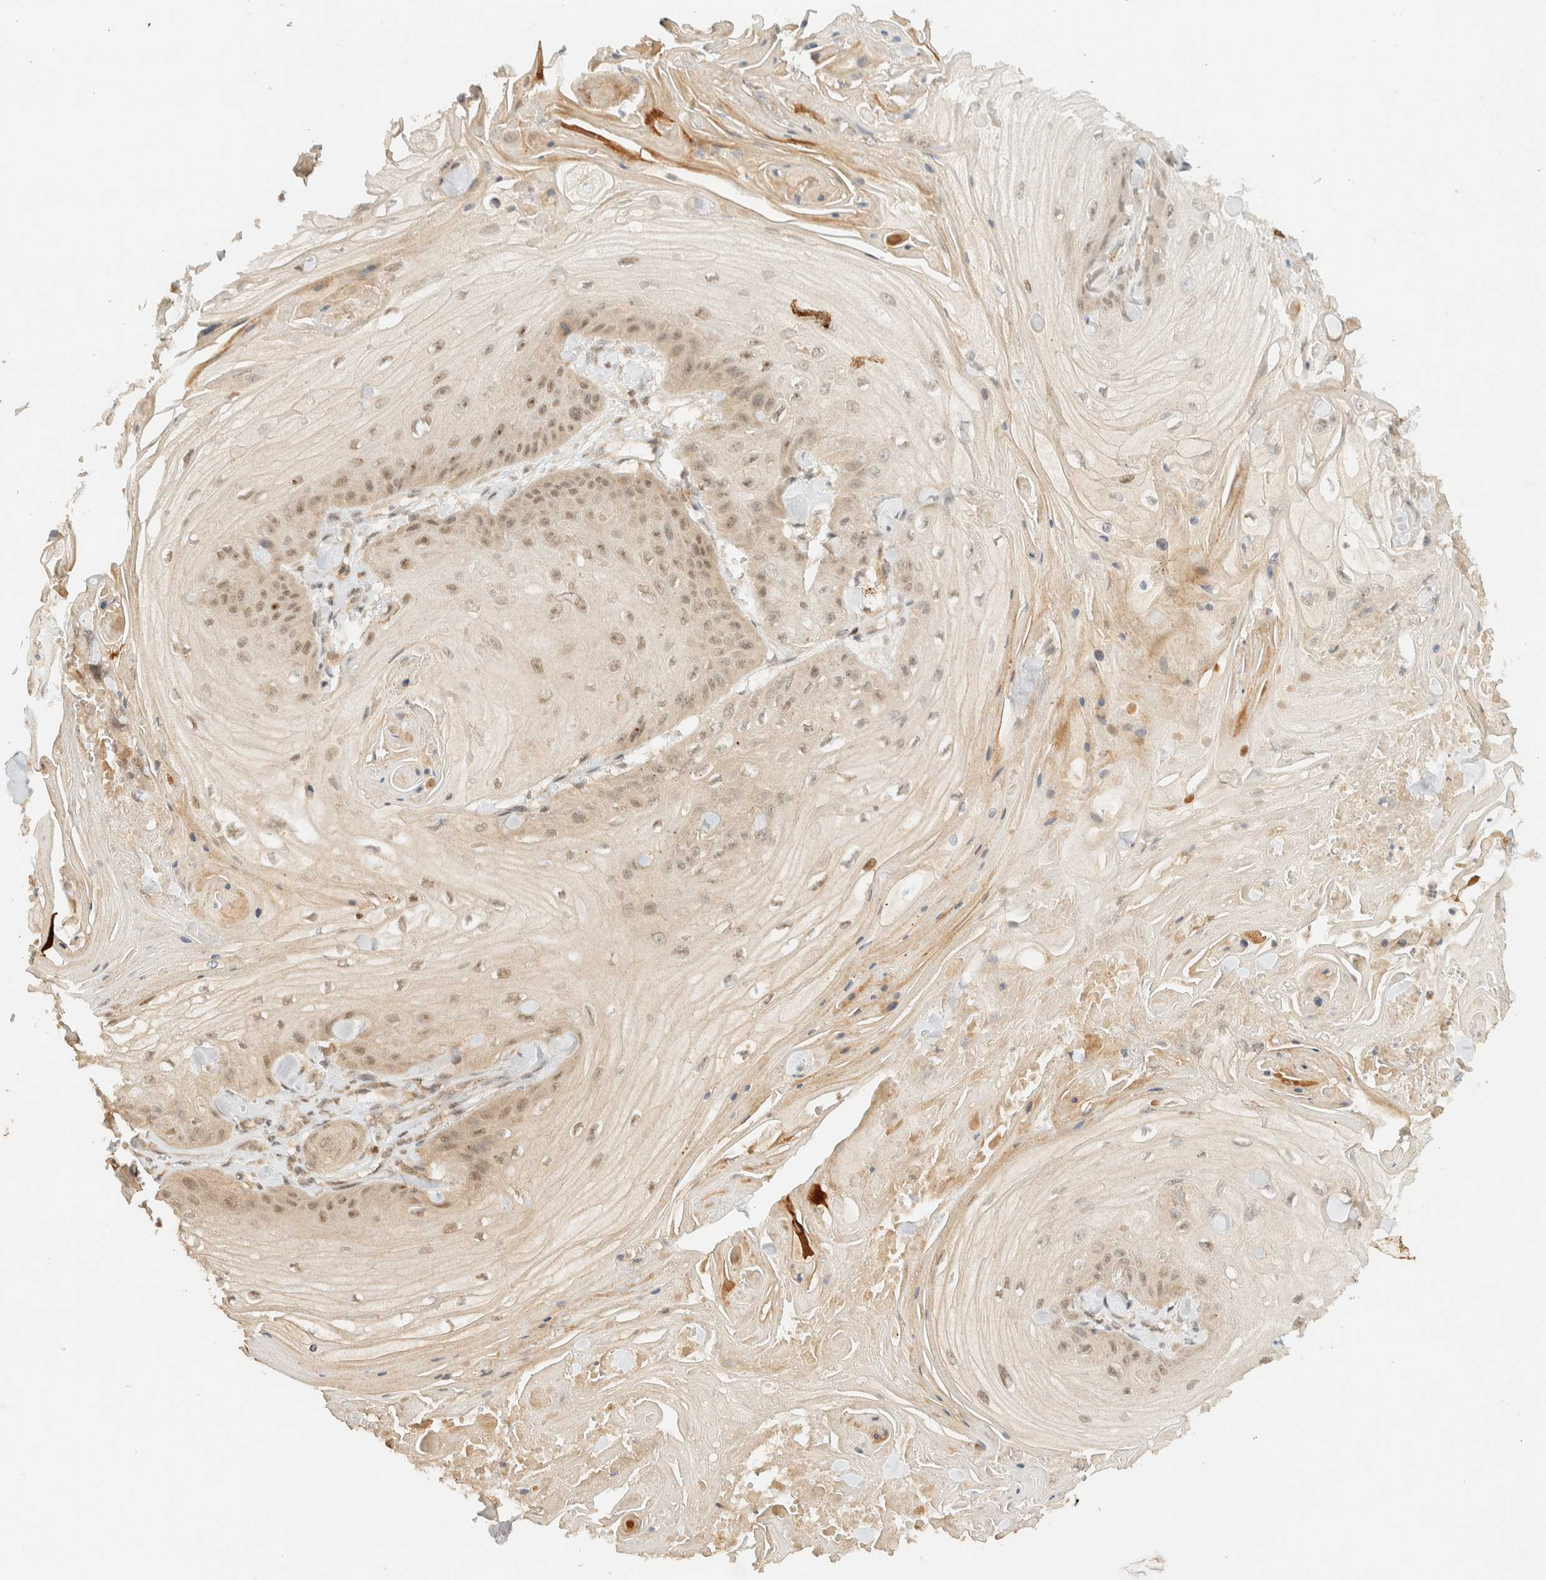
{"staining": {"intensity": "weak", "quantity": "<25%", "location": "cytoplasmic/membranous,nuclear"}, "tissue": "skin cancer", "cell_type": "Tumor cells", "image_type": "cancer", "snomed": [{"axis": "morphology", "description": "Squamous cell carcinoma, NOS"}, {"axis": "topography", "description": "Skin"}], "caption": "Immunohistochemistry micrograph of neoplastic tissue: squamous cell carcinoma (skin) stained with DAB (3,3'-diaminobenzidine) reveals no significant protein positivity in tumor cells. Nuclei are stained in blue.", "gene": "ZBTB34", "patient": {"sex": "male", "age": 74}}